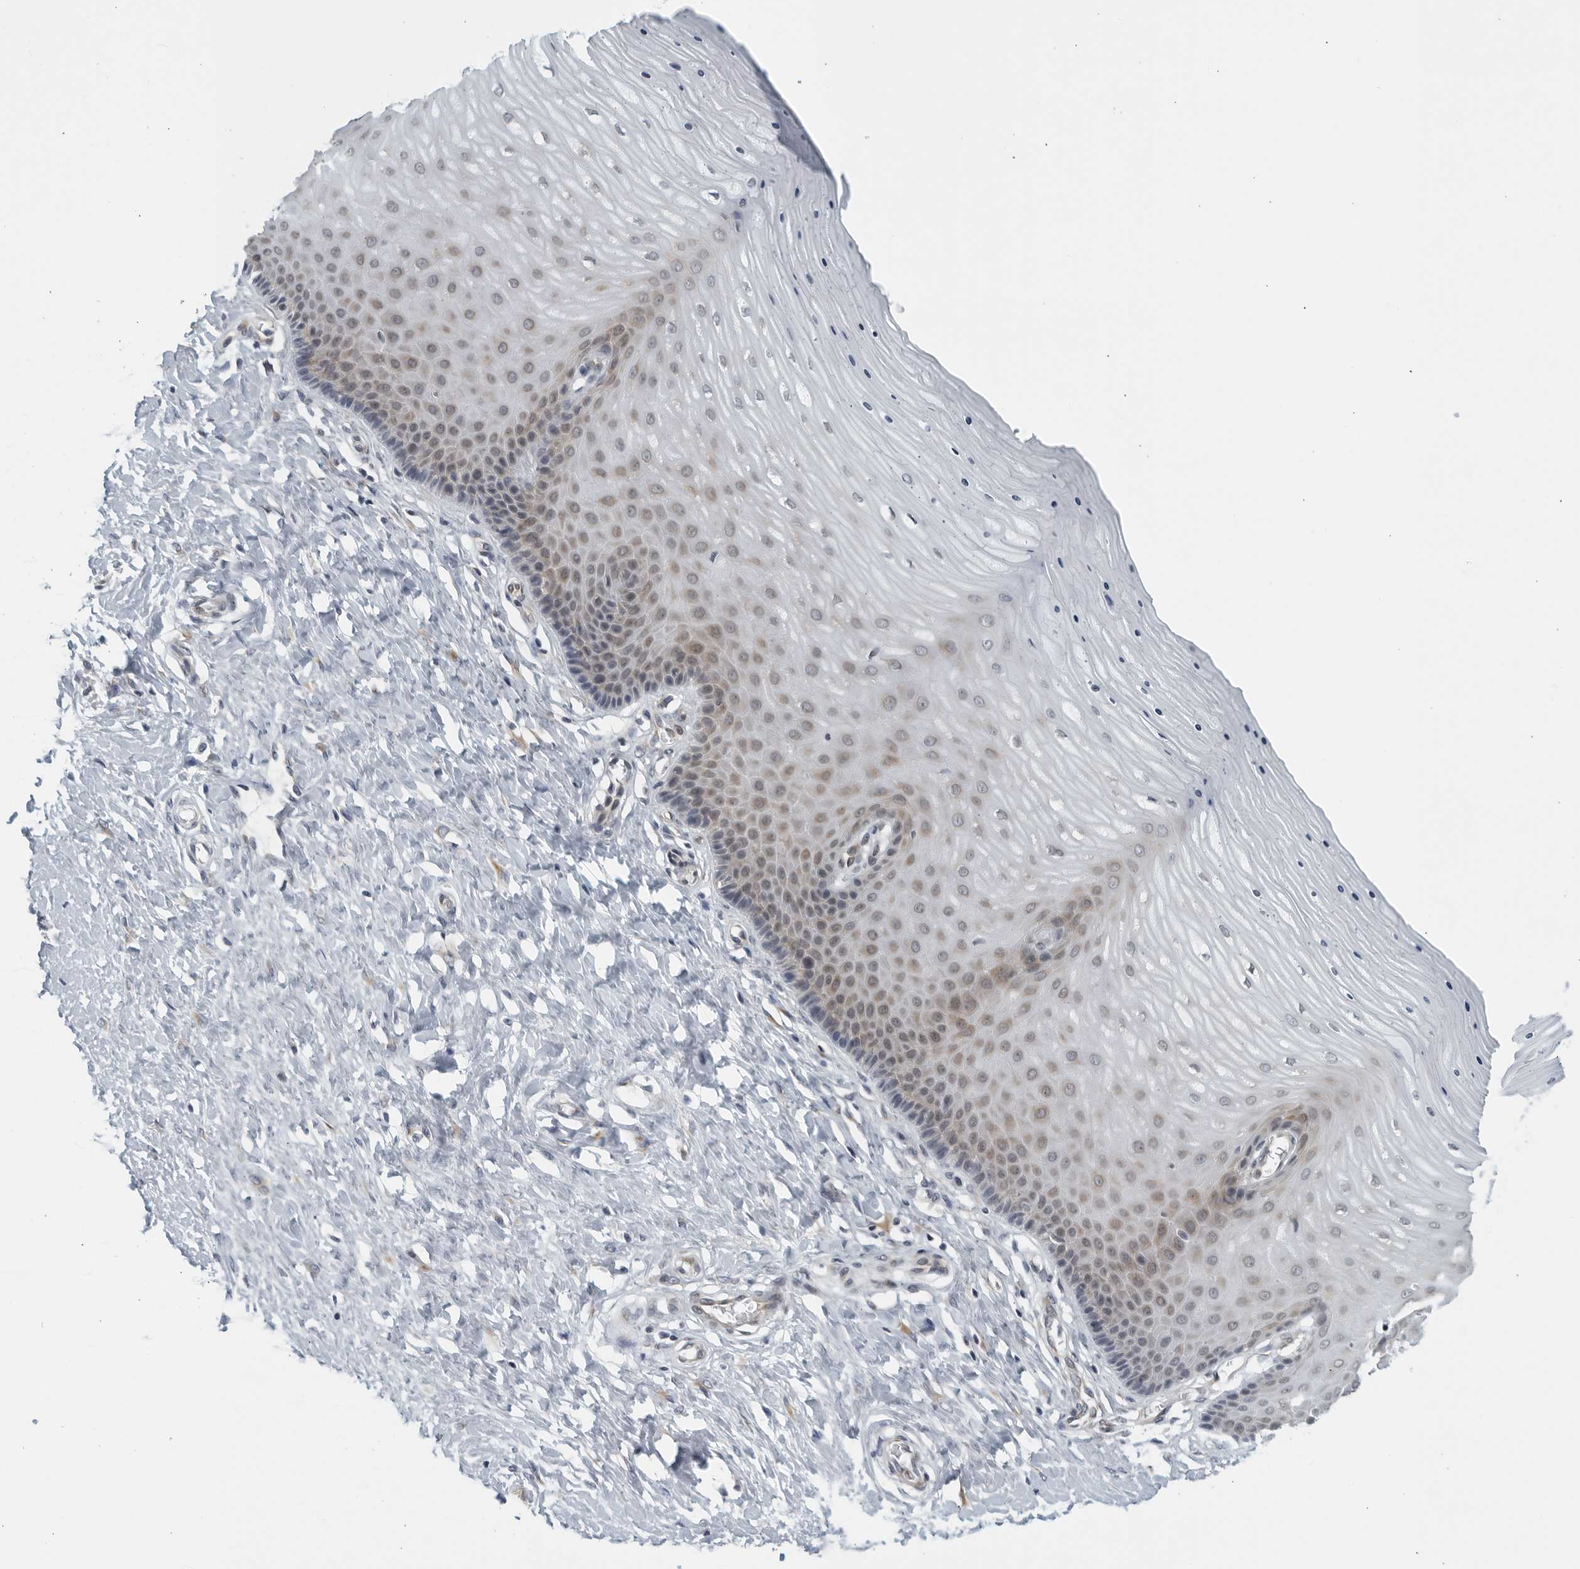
{"staining": {"intensity": "moderate", "quantity": "25%-75%", "location": "cytoplasmic/membranous"}, "tissue": "cervix", "cell_type": "Glandular cells", "image_type": "normal", "snomed": [{"axis": "morphology", "description": "Normal tissue, NOS"}, {"axis": "topography", "description": "Cervix"}], "caption": "IHC (DAB (3,3'-diaminobenzidine)) staining of benign human cervix shows moderate cytoplasmic/membranous protein positivity in about 25%-75% of glandular cells. (IHC, brightfield microscopy, high magnification).", "gene": "RC3H1", "patient": {"sex": "female", "age": 55}}